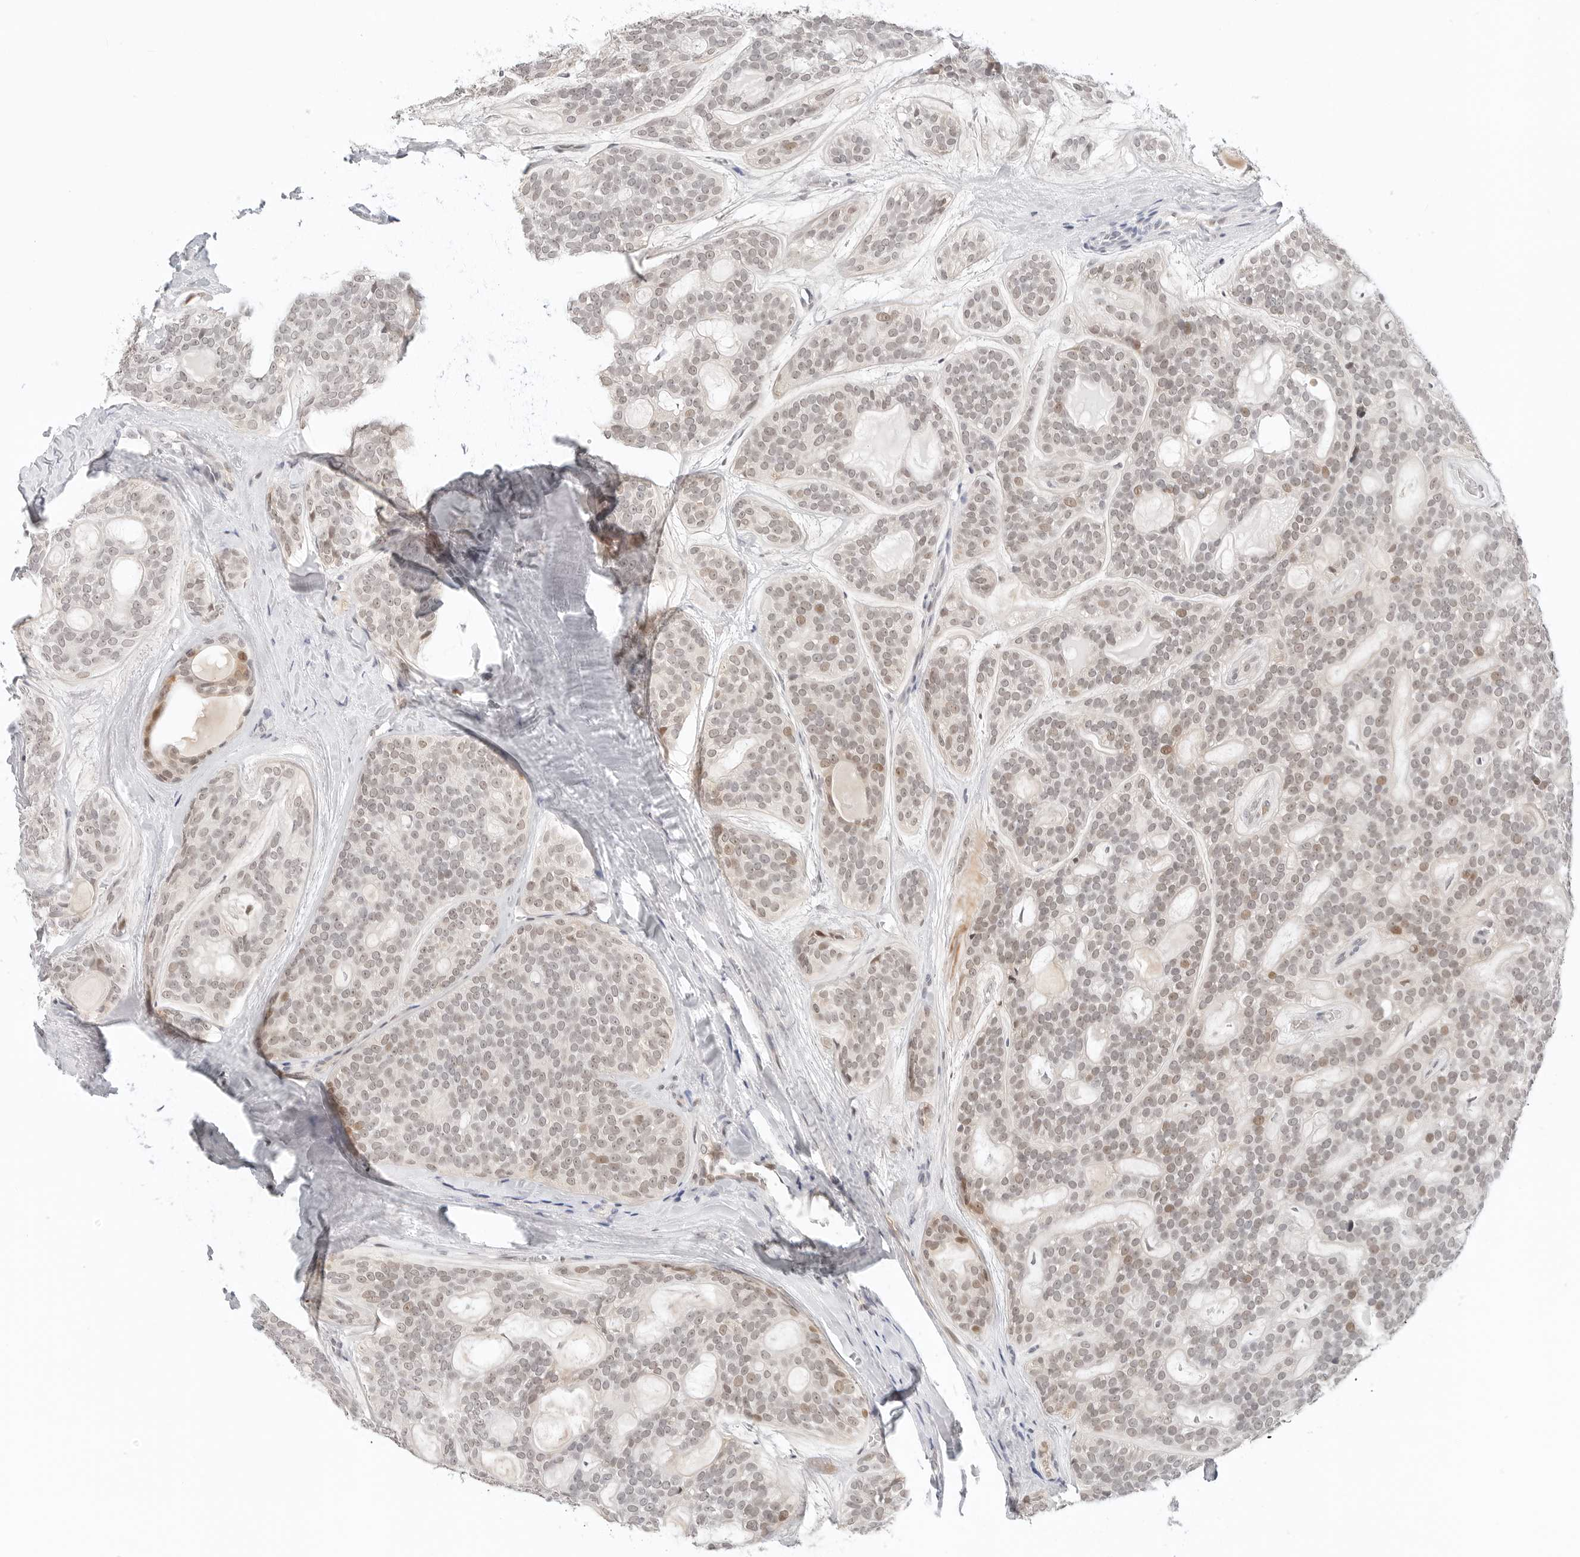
{"staining": {"intensity": "weak", "quantity": ">75%", "location": "nuclear"}, "tissue": "head and neck cancer", "cell_type": "Tumor cells", "image_type": "cancer", "snomed": [{"axis": "morphology", "description": "Adenocarcinoma, NOS"}, {"axis": "topography", "description": "Head-Neck"}], "caption": "Protein analysis of adenocarcinoma (head and neck) tissue shows weak nuclear expression in about >75% of tumor cells. Immunohistochemistry stains the protein of interest in brown and the nuclei are stained blue.", "gene": "TSEN2", "patient": {"sex": "male", "age": 66}}